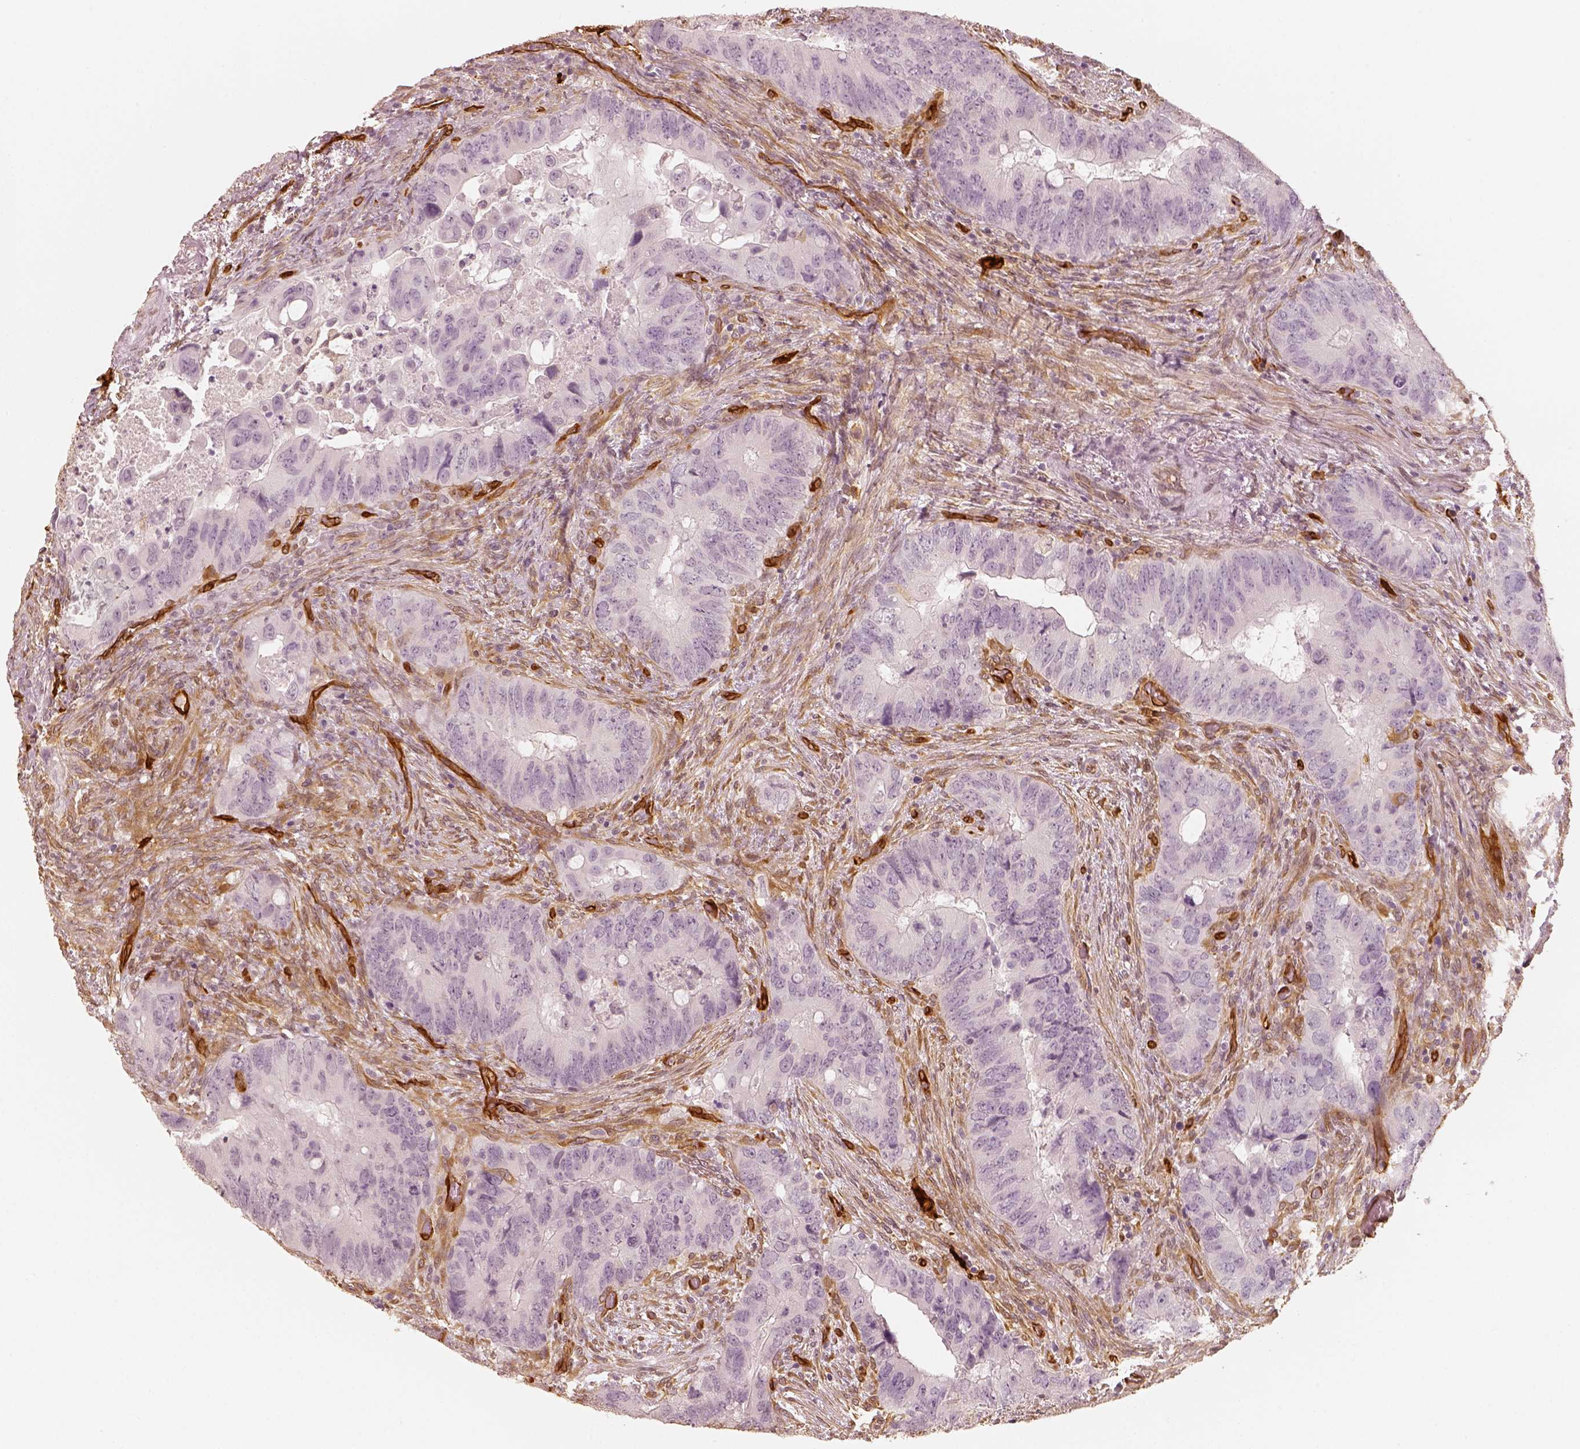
{"staining": {"intensity": "negative", "quantity": "none", "location": "none"}, "tissue": "colorectal cancer", "cell_type": "Tumor cells", "image_type": "cancer", "snomed": [{"axis": "morphology", "description": "Adenocarcinoma, NOS"}, {"axis": "topography", "description": "Rectum"}], "caption": "An immunohistochemistry image of colorectal adenocarcinoma is shown. There is no staining in tumor cells of colorectal adenocarcinoma.", "gene": "FSCN1", "patient": {"sex": "male", "age": 78}}